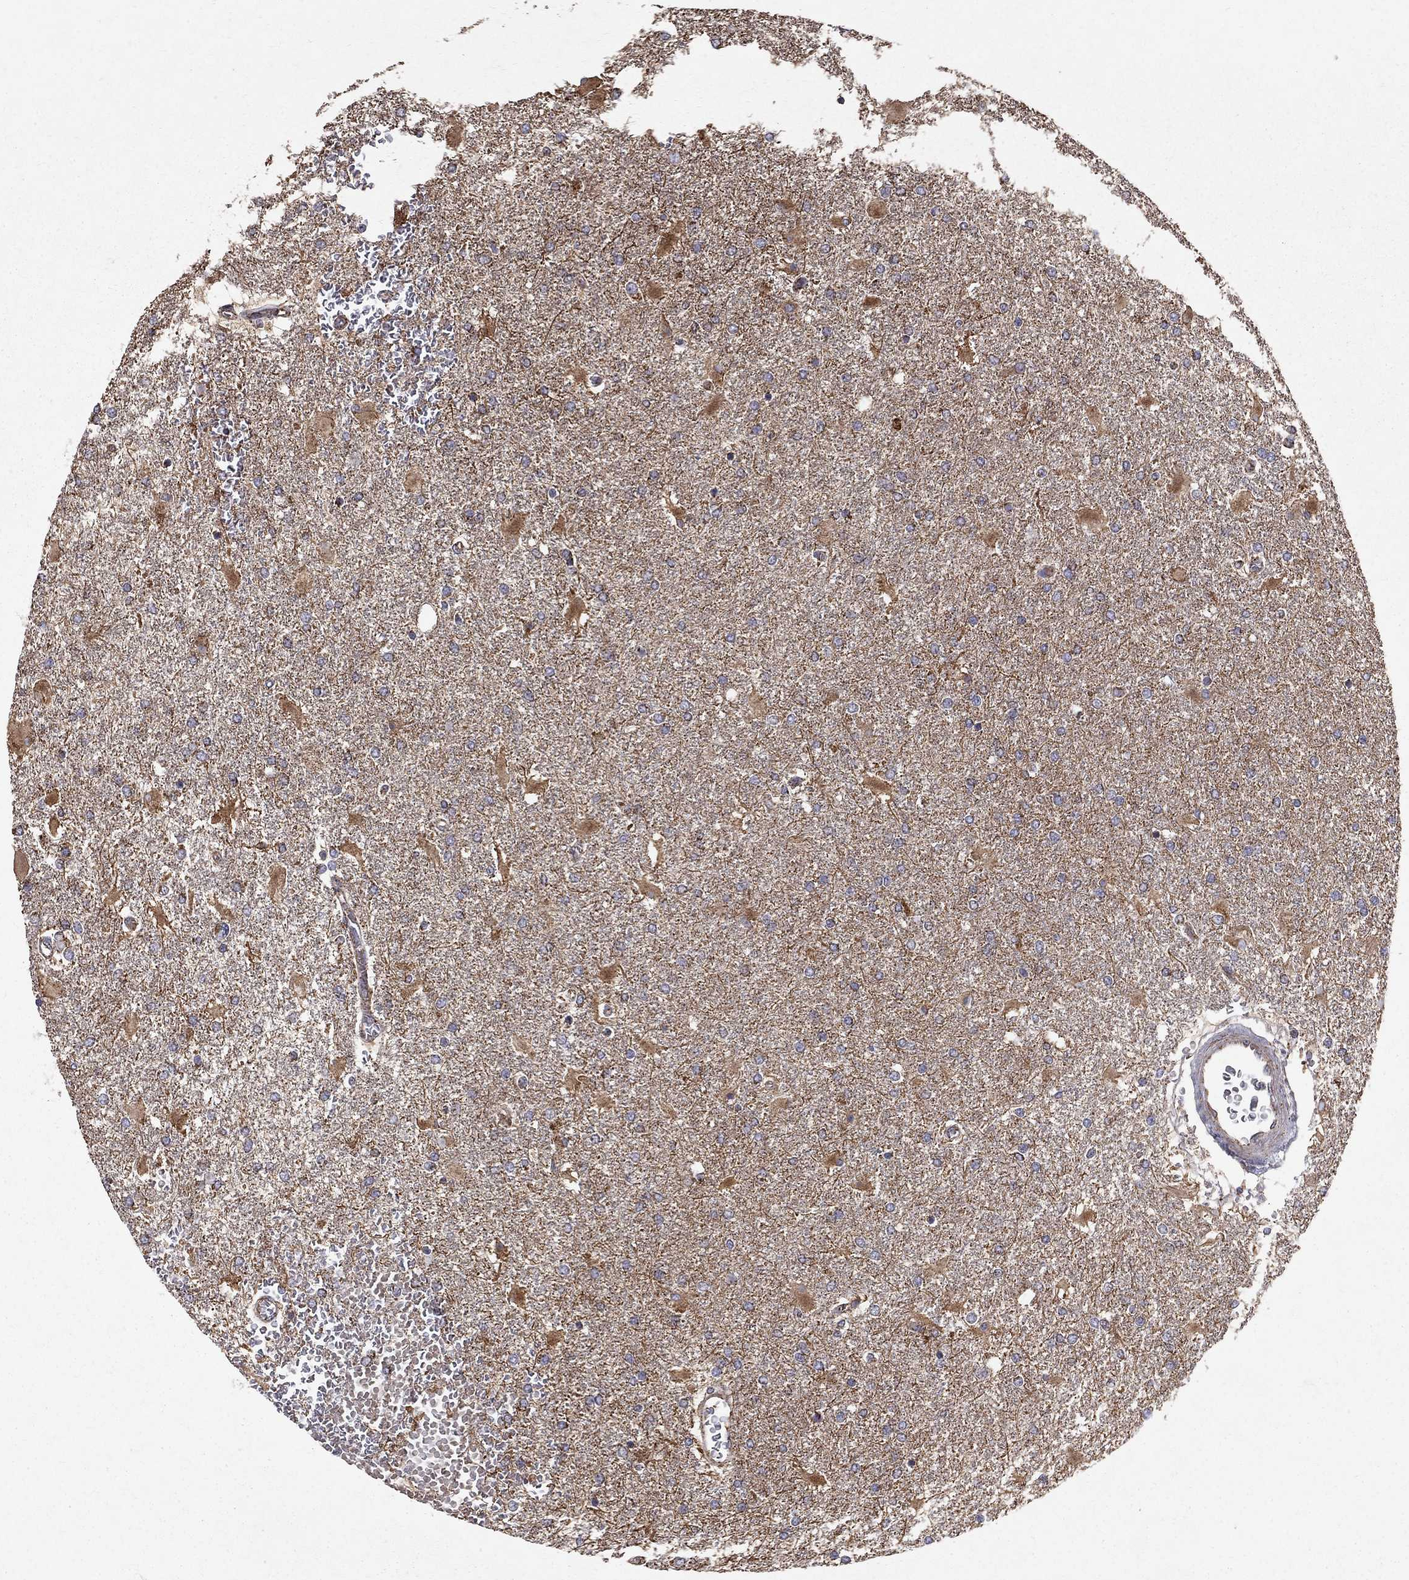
{"staining": {"intensity": "moderate", "quantity": "25%-75%", "location": "cytoplasmic/membranous"}, "tissue": "glioma", "cell_type": "Tumor cells", "image_type": "cancer", "snomed": [{"axis": "morphology", "description": "Glioma, malignant, High grade"}, {"axis": "topography", "description": "Cerebral cortex"}], "caption": "High-magnification brightfield microscopy of high-grade glioma (malignant) stained with DAB (3,3'-diaminobenzidine) (brown) and counterstained with hematoxylin (blue). tumor cells exhibit moderate cytoplasmic/membranous positivity is present in approximately25%-75% of cells.", "gene": "NDUFS8", "patient": {"sex": "male", "age": 79}}